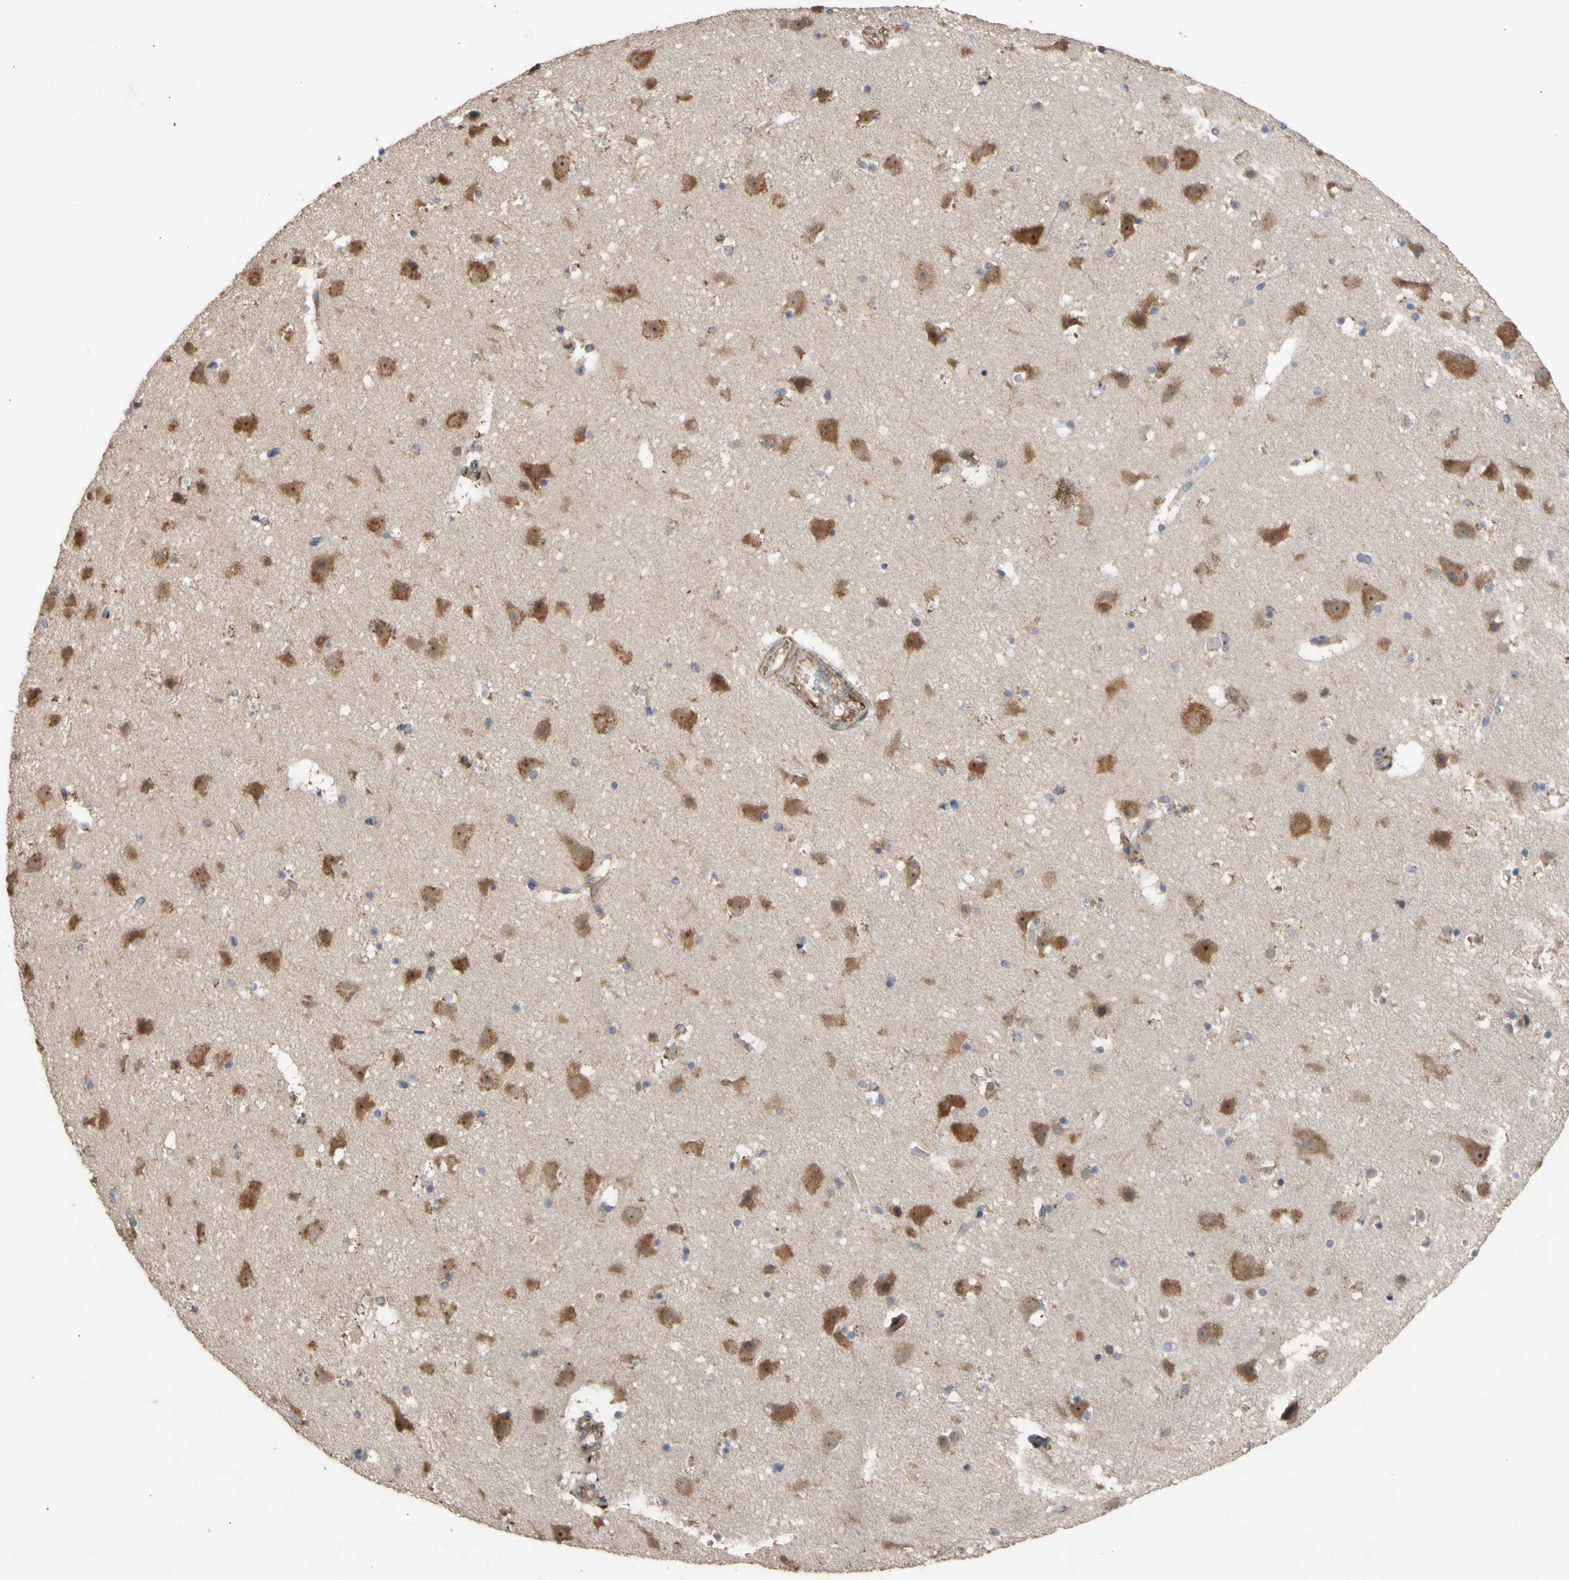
{"staining": {"intensity": "weak", "quantity": ">75%", "location": "cytoplasmic/membranous"}, "tissue": "cerebral cortex", "cell_type": "Endothelial cells", "image_type": "normal", "snomed": [{"axis": "morphology", "description": "Normal tissue, NOS"}, {"axis": "topography", "description": "Cerebral cortex"}], "caption": "Approximately >75% of endothelial cells in unremarkable human cerebral cortex demonstrate weak cytoplasmic/membranous protein expression as visualized by brown immunohistochemical staining.", "gene": "EIF2S3", "patient": {"sex": "male", "age": 45}}